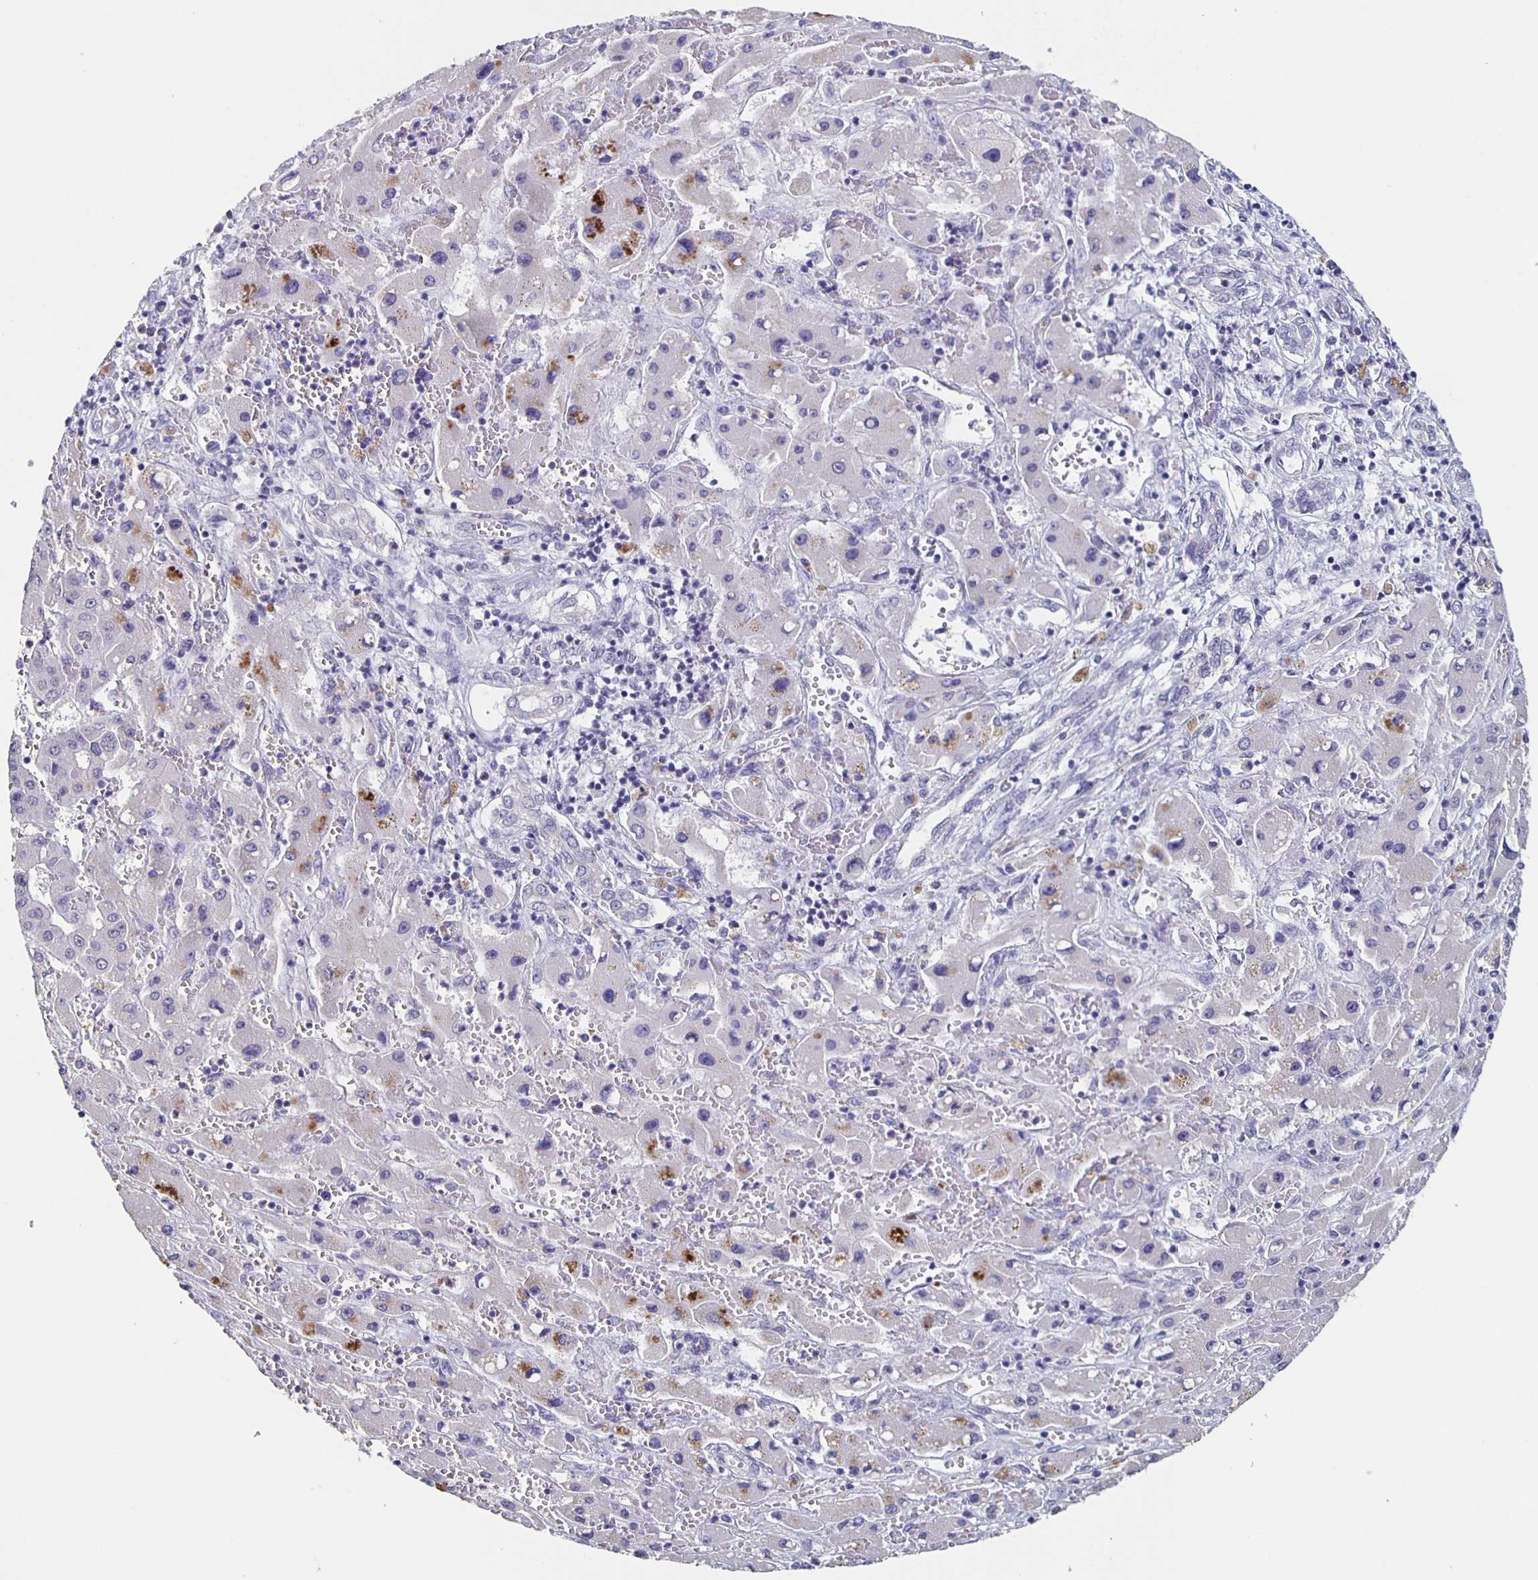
{"staining": {"intensity": "strong", "quantity": "<25%", "location": "cytoplasmic/membranous"}, "tissue": "liver cancer", "cell_type": "Tumor cells", "image_type": "cancer", "snomed": [{"axis": "morphology", "description": "Carcinoma, Hepatocellular, NOS"}, {"axis": "topography", "description": "Liver"}], "caption": "Immunohistochemistry micrograph of human hepatocellular carcinoma (liver) stained for a protein (brown), which displays medium levels of strong cytoplasmic/membranous expression in about <25% of tumor cells.", "gene": "CACNA2D2", "patient": {"sex": "female", "age": 73}}